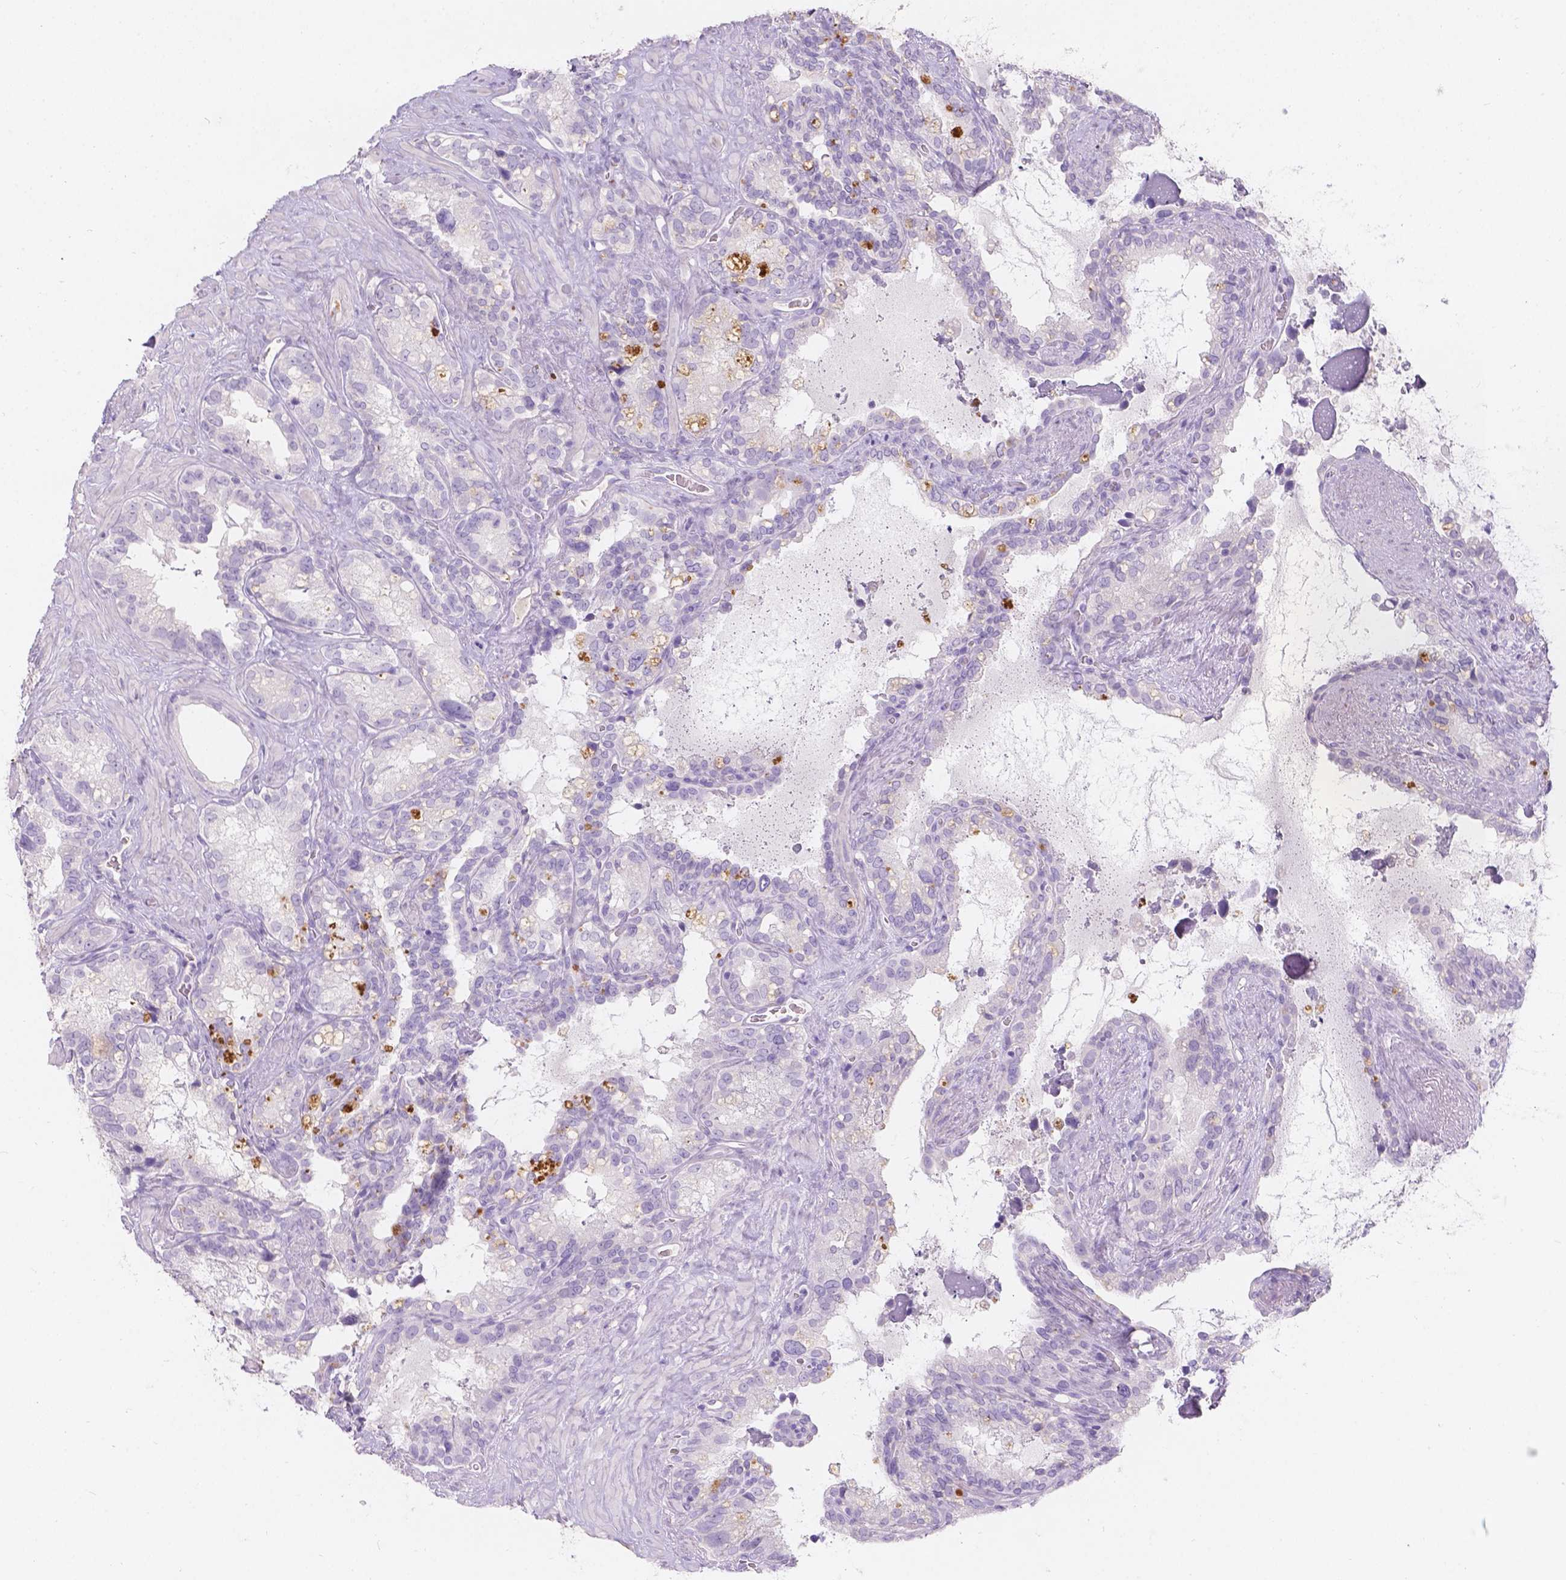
{"staining": {"intensity": "negative", "quantity": "none", "location": "none"}, "tissue": "seminal vesicle", "cell_type": "Glandular cells", "image_type": "normal", "snomed": [{"axis": "morphology", "description": "Normal tissue, NOS"}, {"axis": "topography", "description": "Seminal veicle"}], "caption": "Glandular cells are negative for brown protein staining in normal seminal vesicle. (Stains: DAB IHC with hematoxylin counter stain, Microscopy: brightfield microscopy at high magnification).", "gene": "GAL3ST2", "patient": {"sex": "male", "age": 71}}